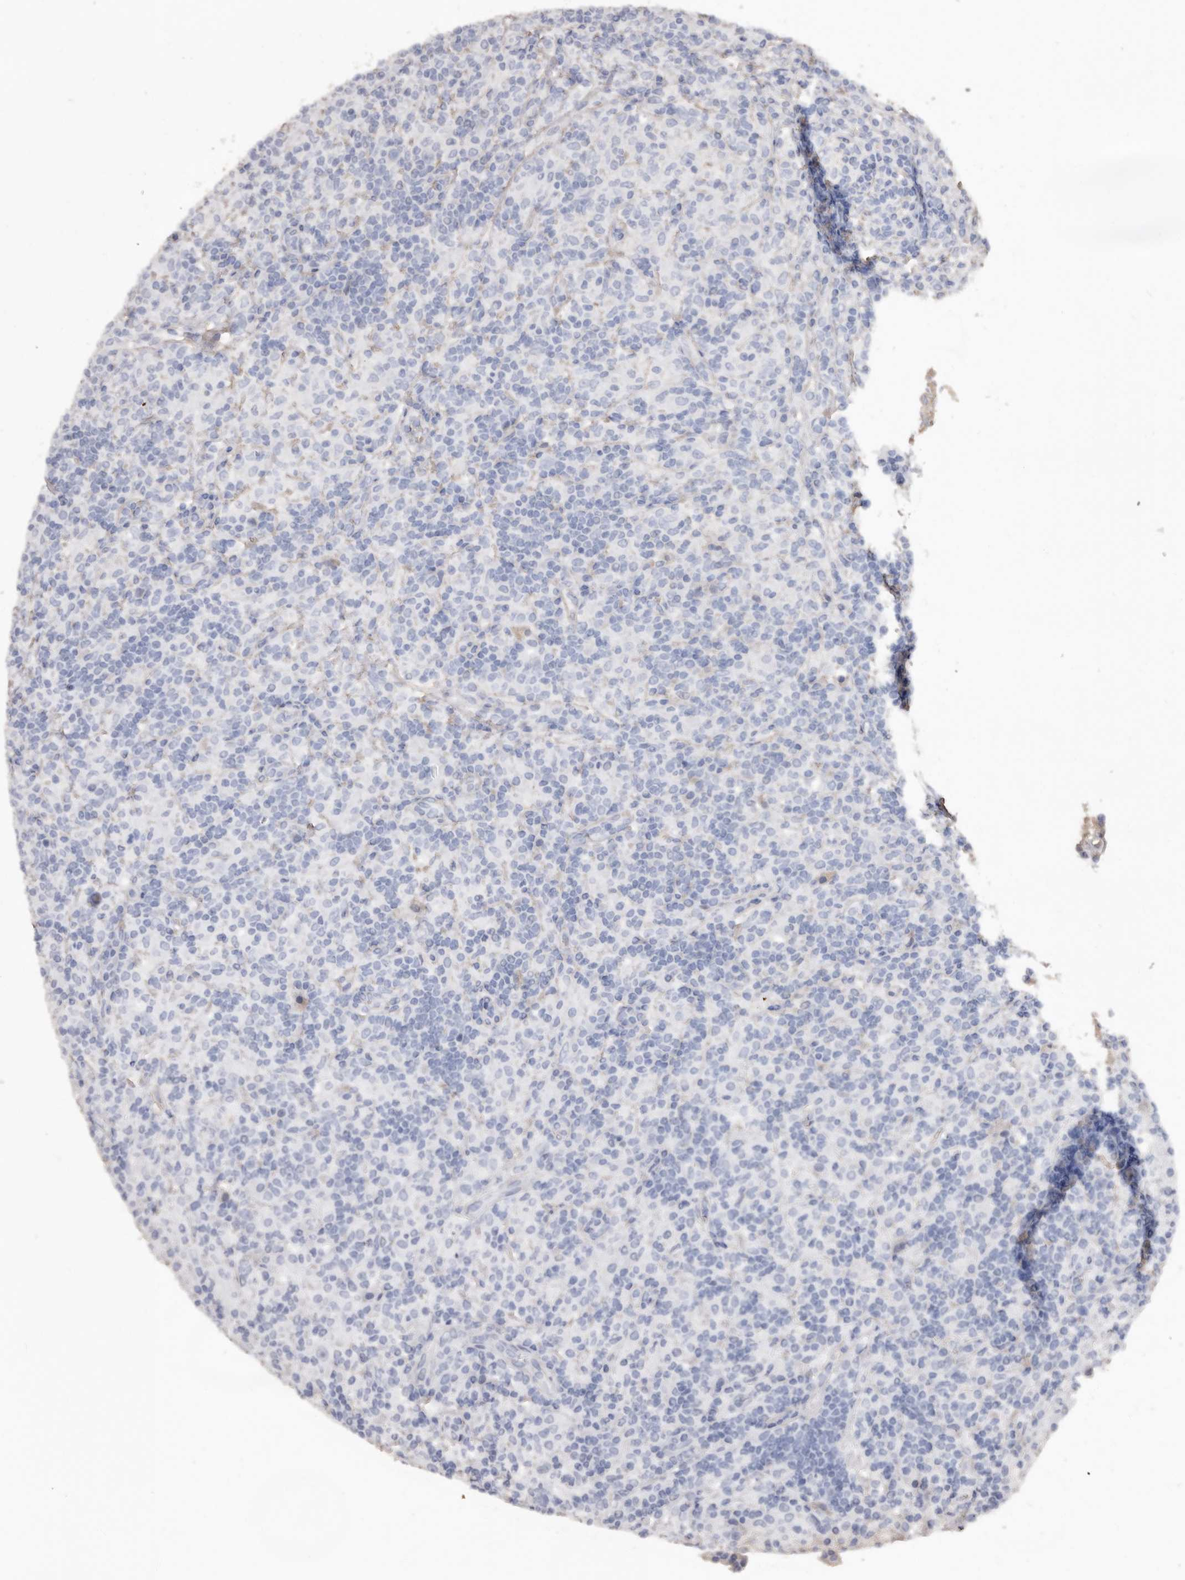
{"staining": {"intensity": "negative", "quantity": "none", "location": "none"}, "tissue": "lymphoma", "cell_type": "Tumor cells", "image_type": "cancer", "snomed": [{"axis": "morphology", "description": "Hodgkin's disease, NOS"}, {"axis": "topography", "description": "Lymph node"}], "caption": "High power microscopy histopathology image of an immunohistochemistry (IHC) histopathology image of lymphoma, revealing no significant expression in tumor cells.", "gene": "COQ8B", "patient": {"sex": "male", "age": 70}}